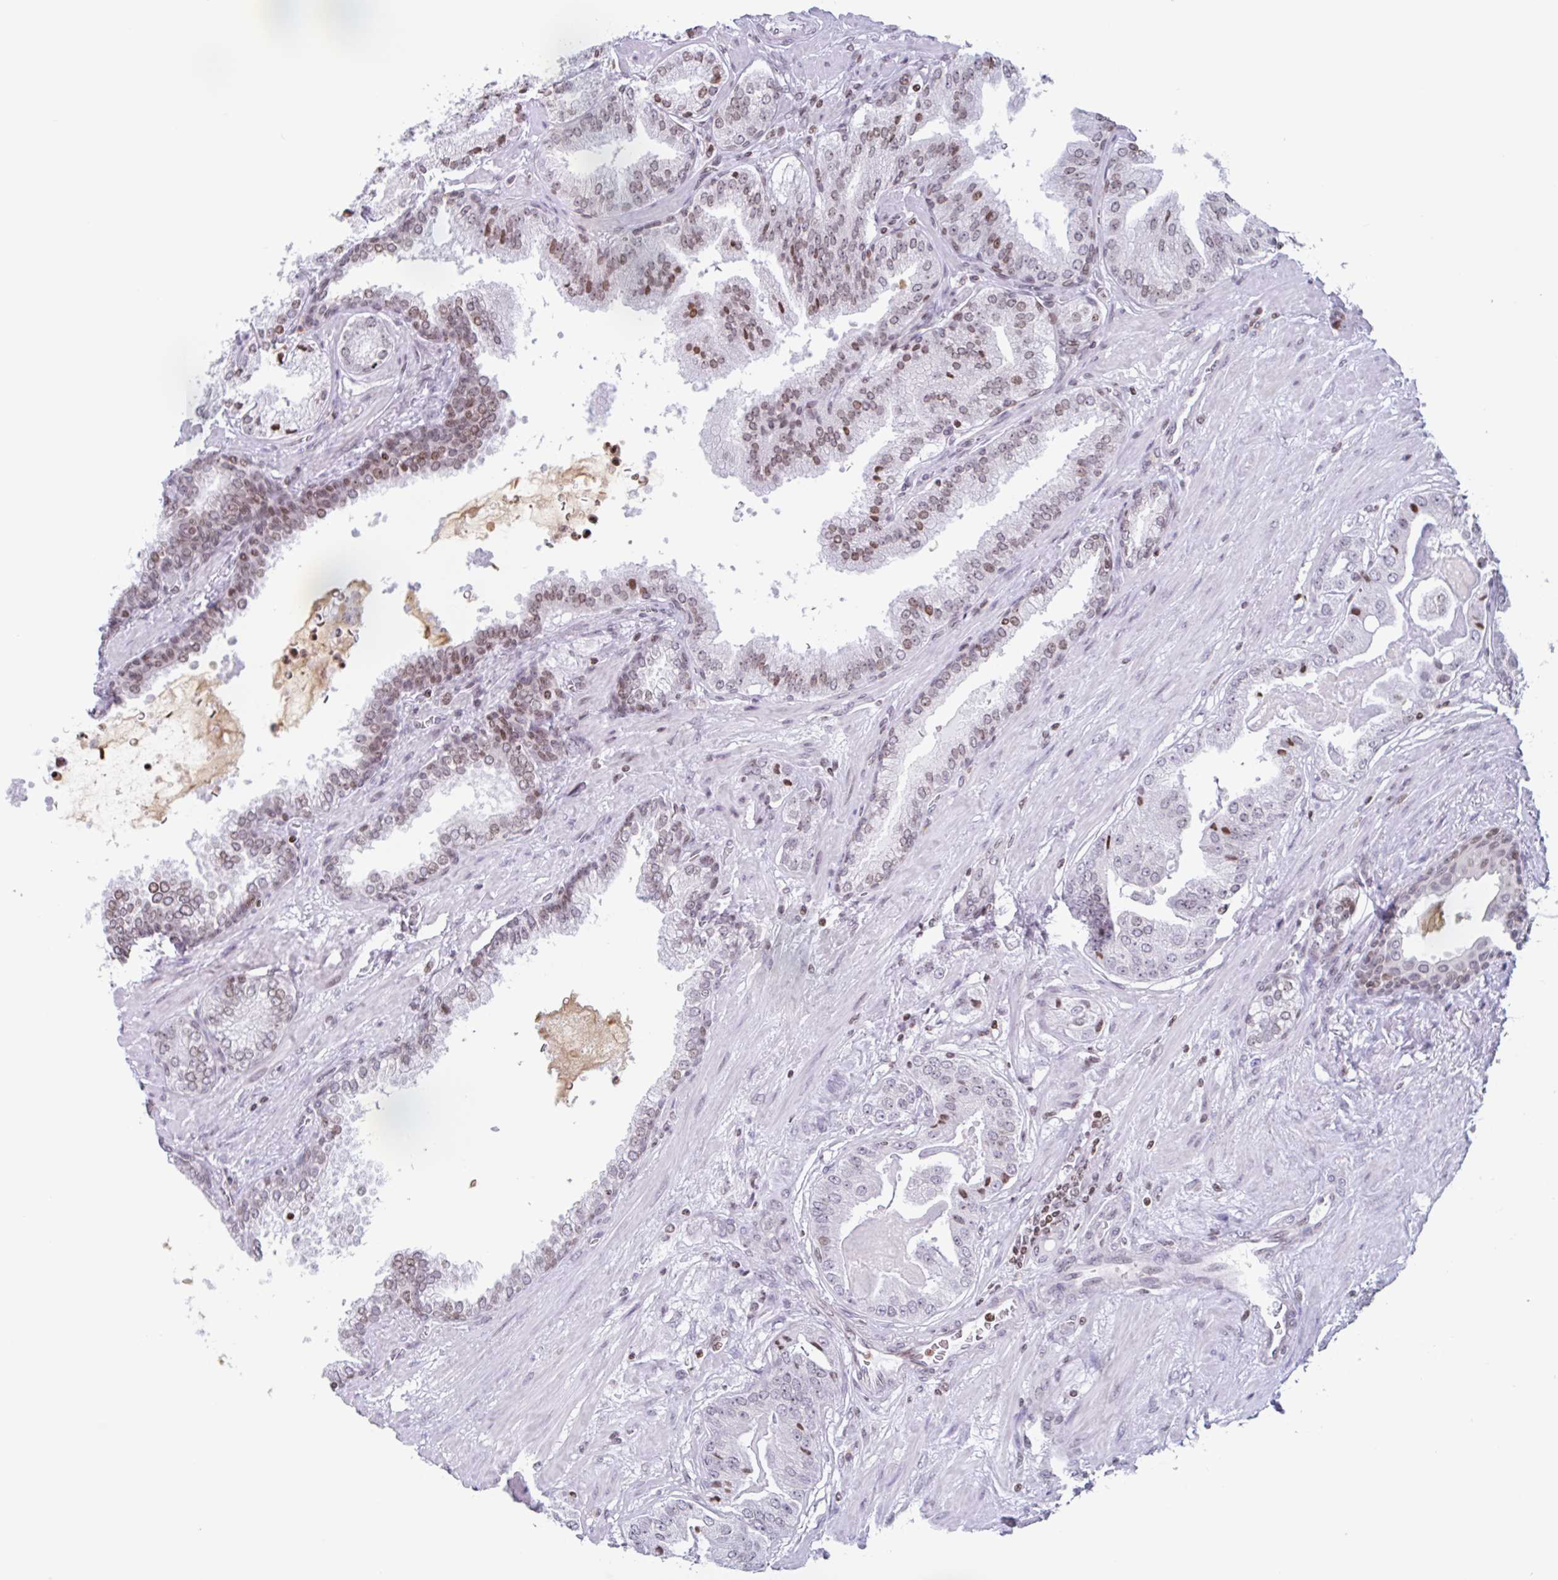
{"staining": {"intensity": "weak", "quantity": "25%-75%", "location": "nuclear"}, "tissue": "prostate cancer", "cell_type": "Tumor cells", "image_type": "cancer", "snomed": [{"axis": "morphology", "description": "Adenocarcinoma, High grade"}, {"axis": "topography", "description": "Prostate"}], "caption": "Protein expression analysis of adenocarcinoma (high-grade) (prostate) displays weak nuclear positivity in about 25%-75% of tumor cells.", "gene": "NOL6", "patient": {"sex": "male", "age": 63}}